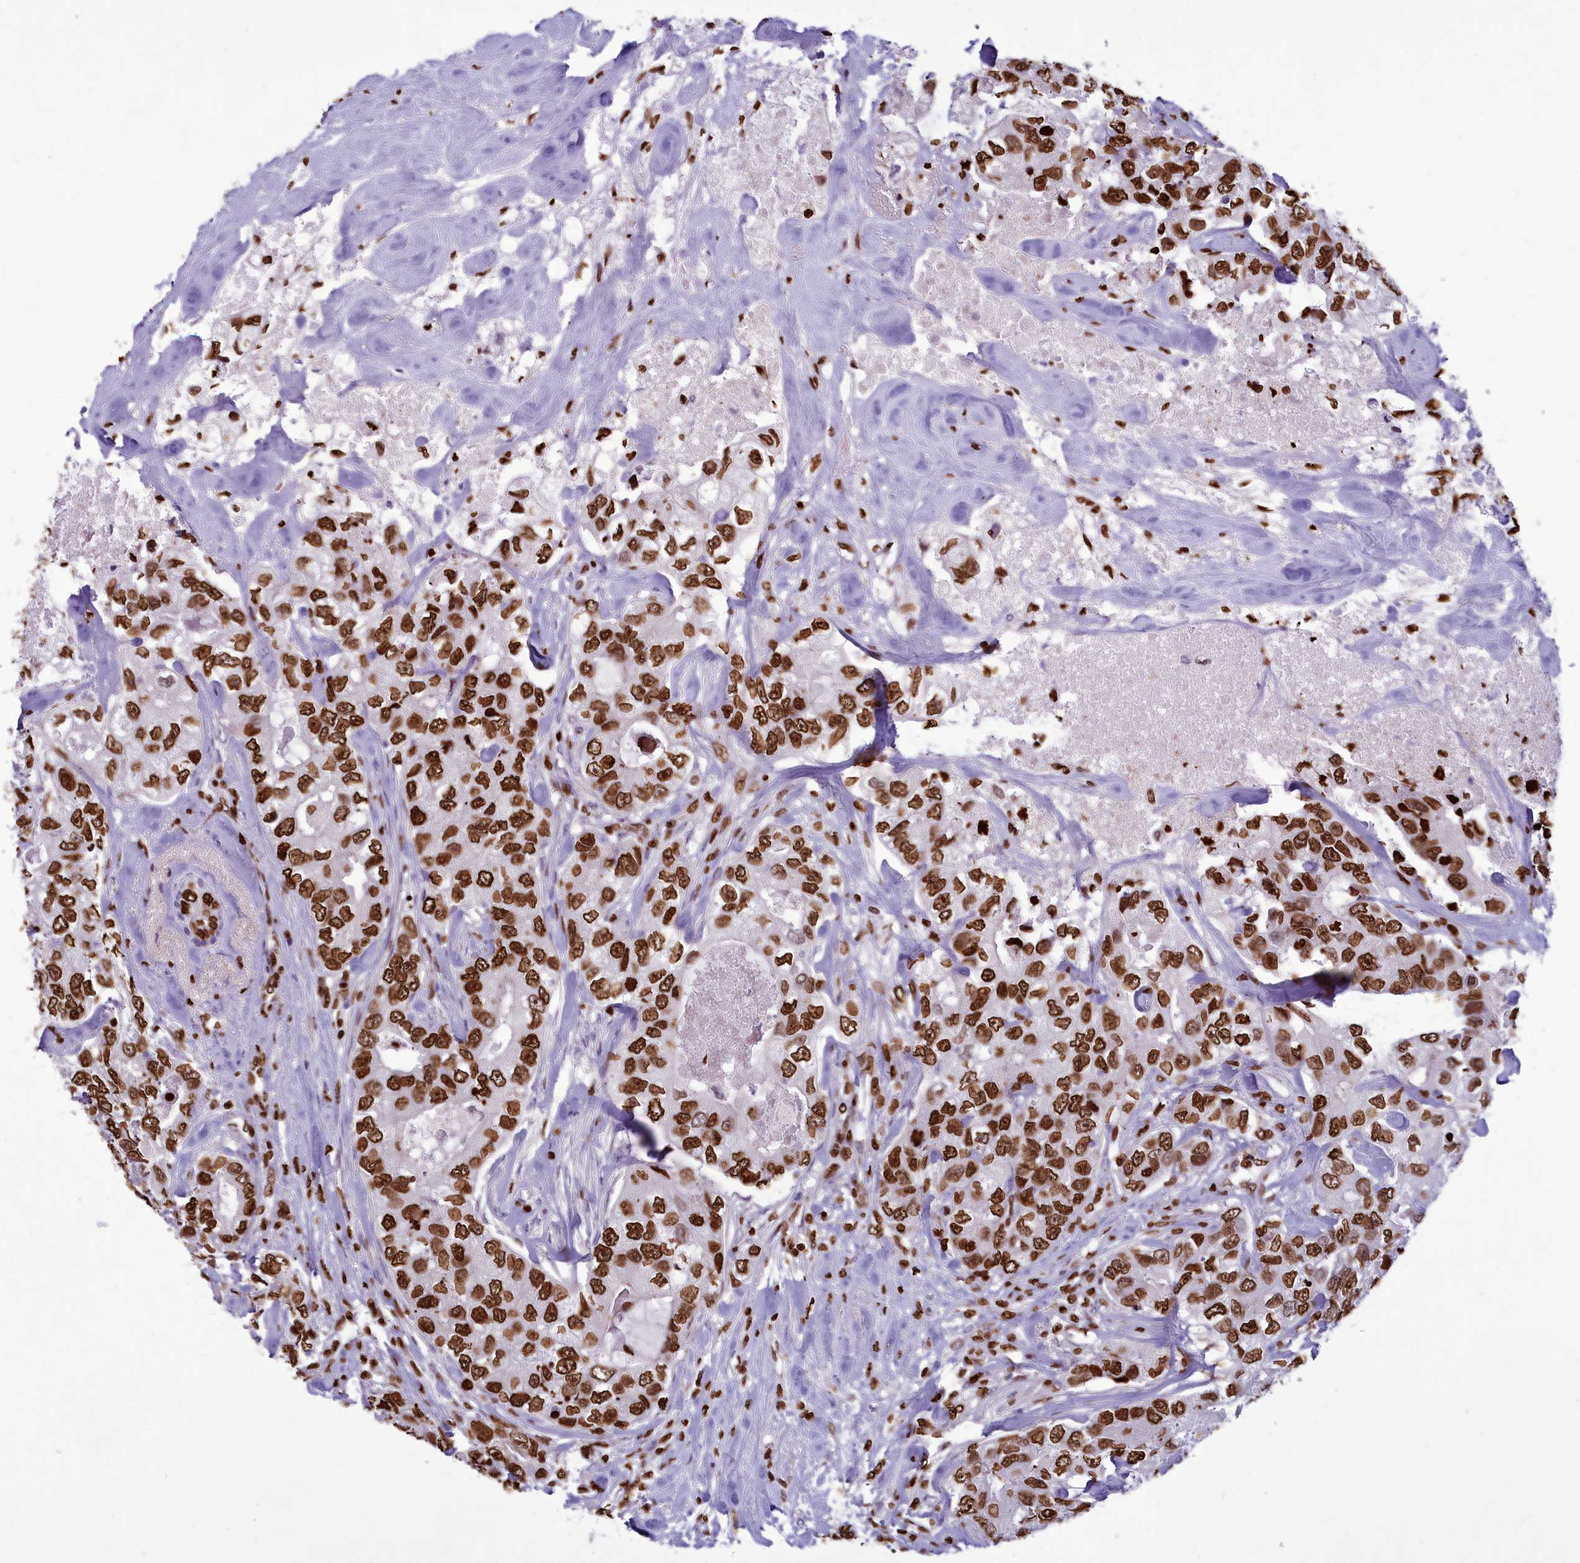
{"staining": {"intensity": "strong", "quantity": ">75%", "location": "nuclear"}, "tissue": "breast cancer", "cell_type": "Tumor cells", "image_type": "cancer", "snomed": [{"axis": "morphology", "description": "Duct carcinoma"}, {"axis": "topography", "description": "Breast"}], "caption": "This micrograph displays immunohistochemistry staining of human breast cancer, with high strong nuclear staining in about >75% of tumor cells.", "gene": "AKAP17A", "patient": {"sex": "female", "age": 62}}